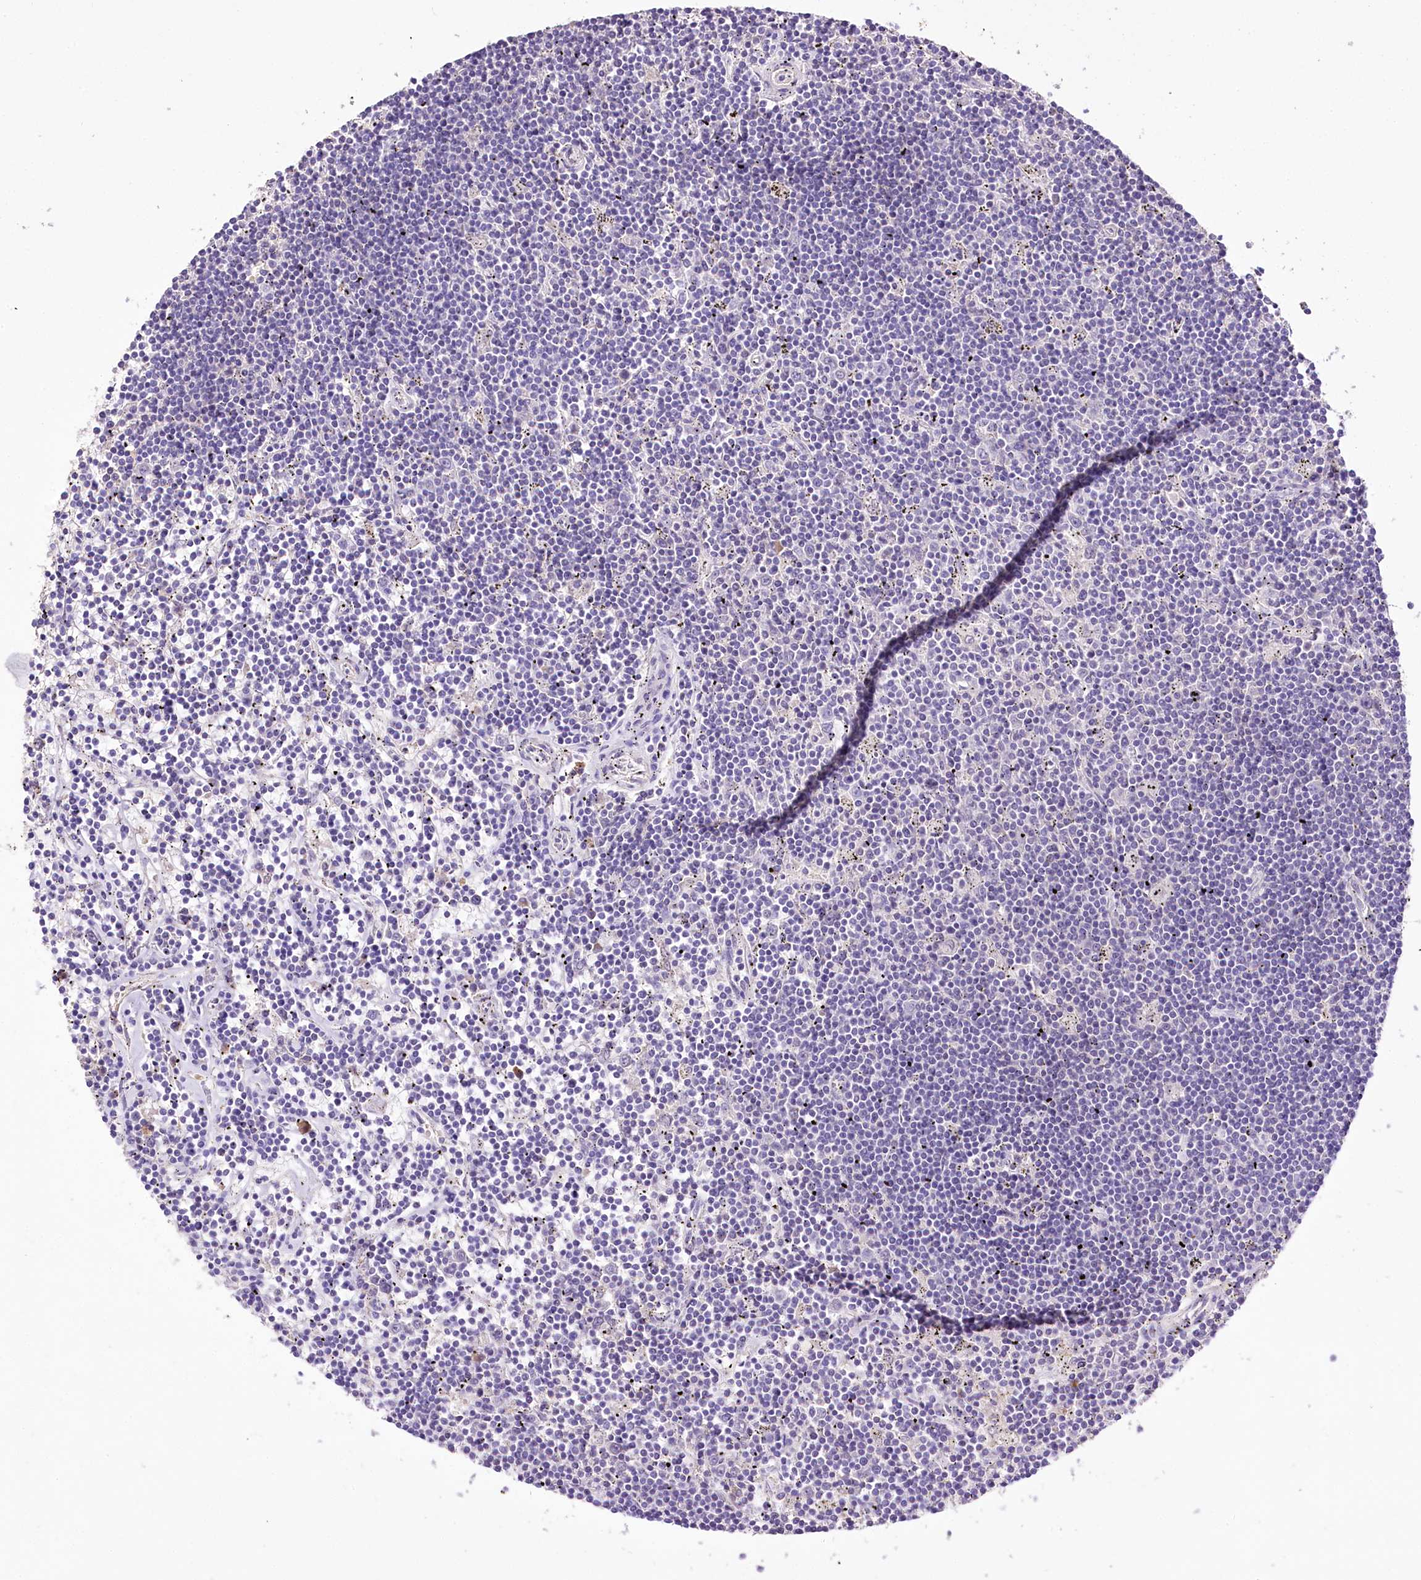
{"staining": {"intensity": "negative", "quantity": "none", "location": "none"}, "tissue": "lymphoma", "cell_type": "Tumor cells", "image_type": "cancer", "snomed": [{"axis": "morphology", "description": "Malignant lymphoma, non-Hodgkin's type, Low grade"}, {"axis": "topography", "description": "Spleen"}], "caption": "This is an immunohistochemistry image of lymphoma. There is no staining in tumor cells.", "gene": "PCYOX1L", "patient": {"sex": "male", "age": 76}}